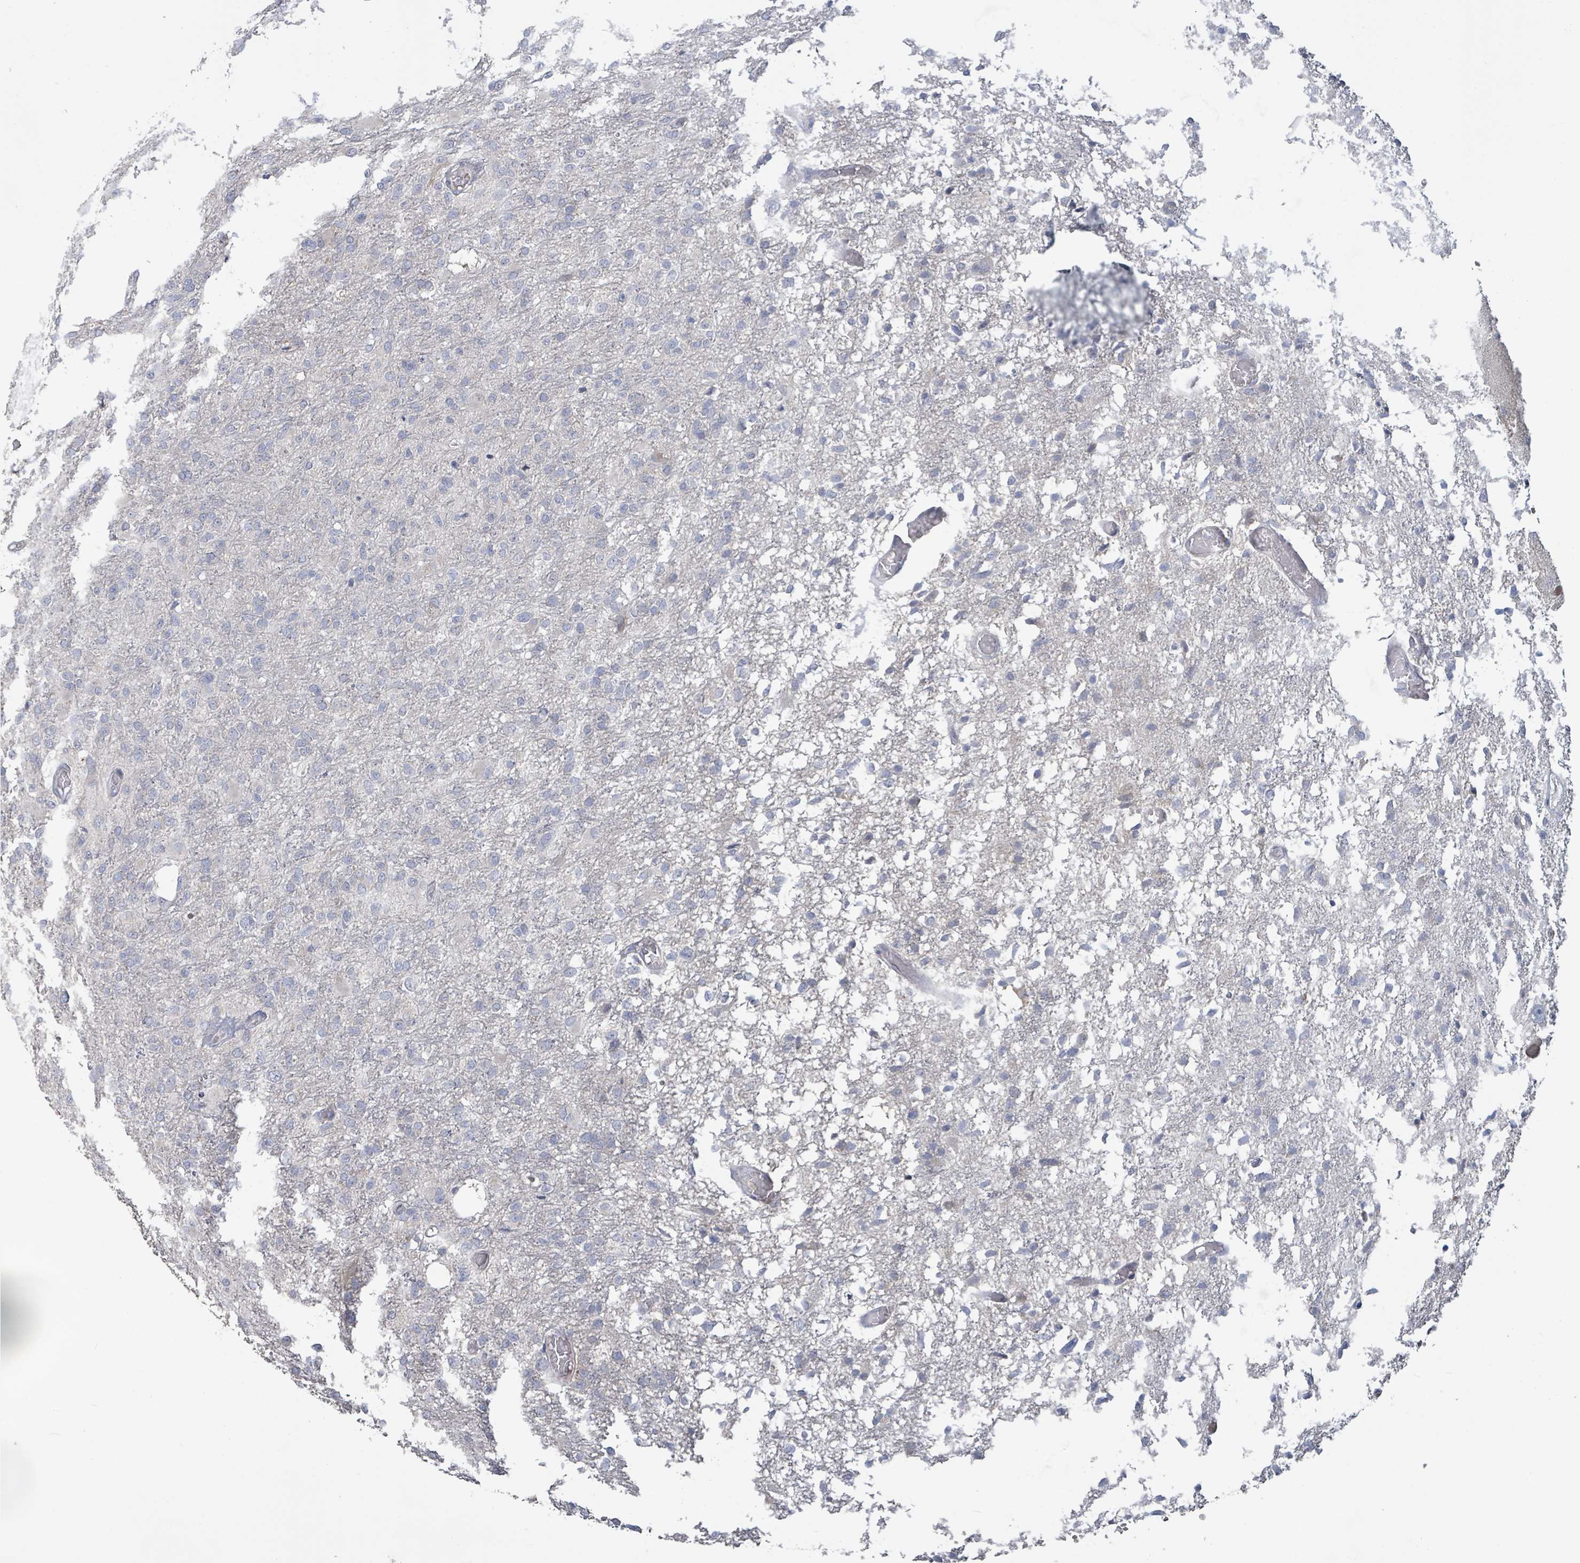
{"staining": {"intensity": "negative", "quantity": "none", "location": "none"}, "tissue": "glioma", "cell_type": "Tumor cells", "image_type": "cancer", "snomed": [{"axis": "morphology", "description": "Glioma, malignant, High grade"}, {"axis": "topography", "description": "Brain"}], "caption": "Protein analysis of high-grade glioma (malignant) demonstrates no significant staining in tumor cells.", "gene": "KCNS2", "patient": {"sex": "female", "age": 74}}